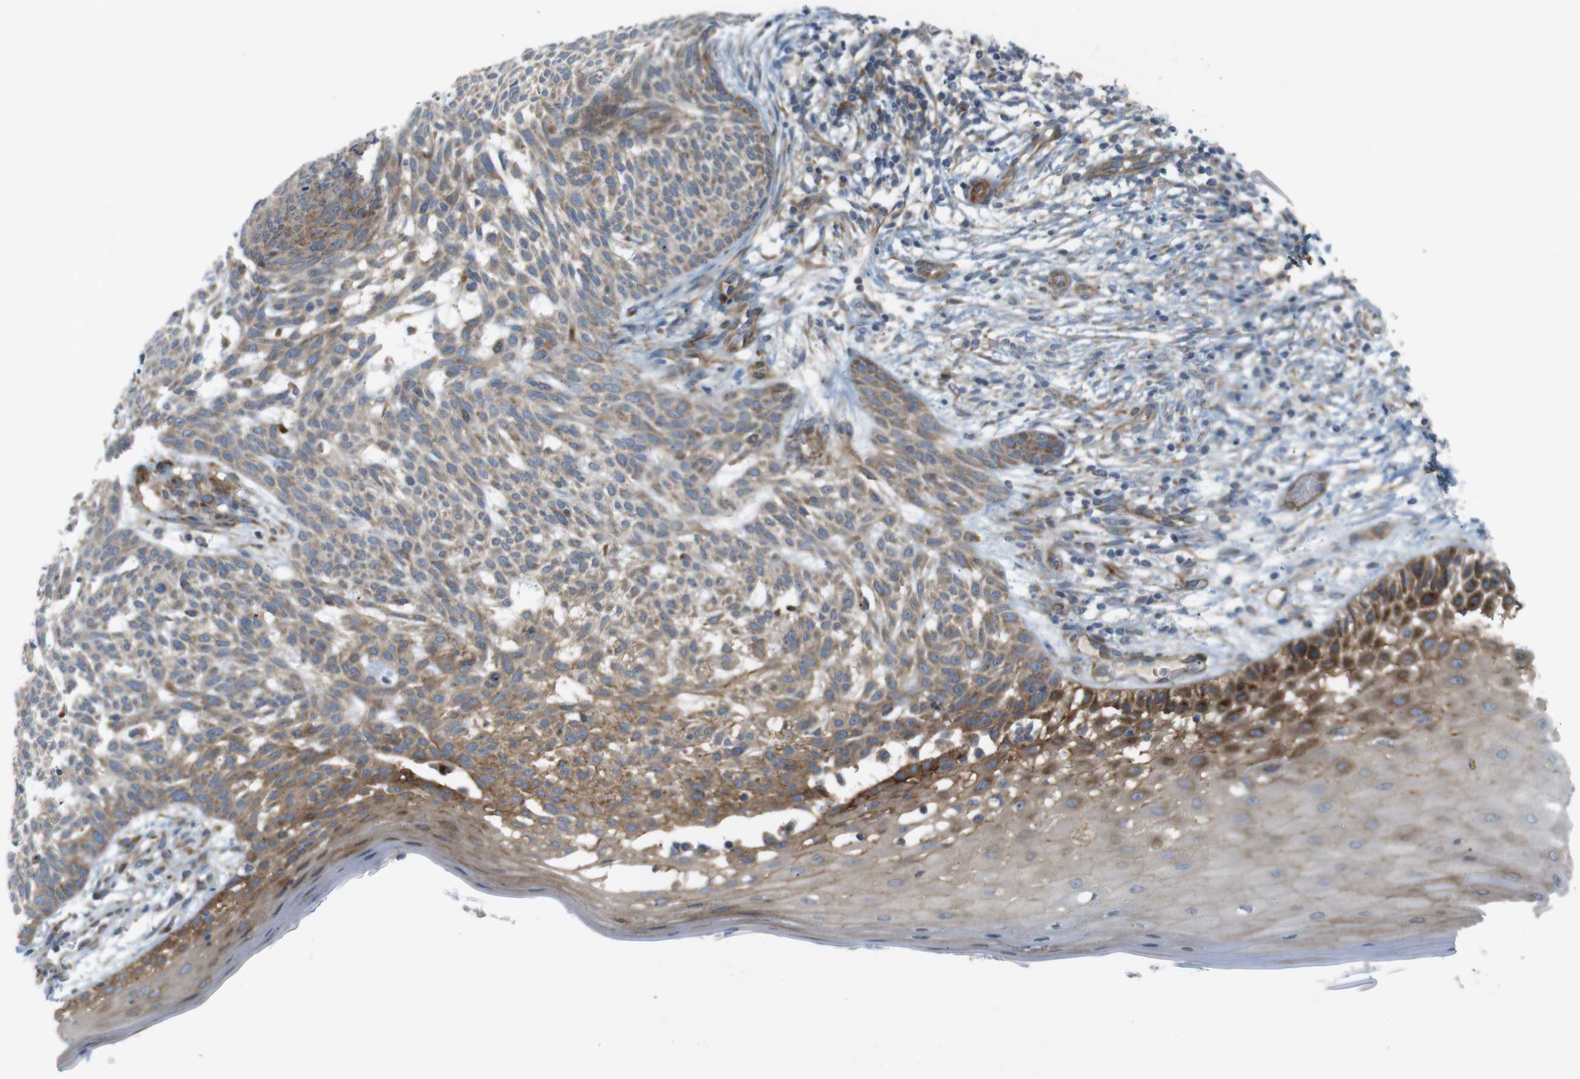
{"staining": {"intensity": "moderate", "quantity": ">75%", "location": "cytoplasmic/membranous"}, "tissue": "skin cancer", "cell_type": "Tumor cells", "image_type": "cancer", "snomed": [{"axis": "morphology", "description": "Basal cell carcinoma"}, {"axis": "topography", "description": "Skin"}], "caption": "A histopathology image of skin cancer (basal cell carcinoma) stained for a protein shows moderate cytoplasmic/membranous brown staining in tumor cells.", "gene": "GJC3", "patient": {"sex": "female", "age": 59}}